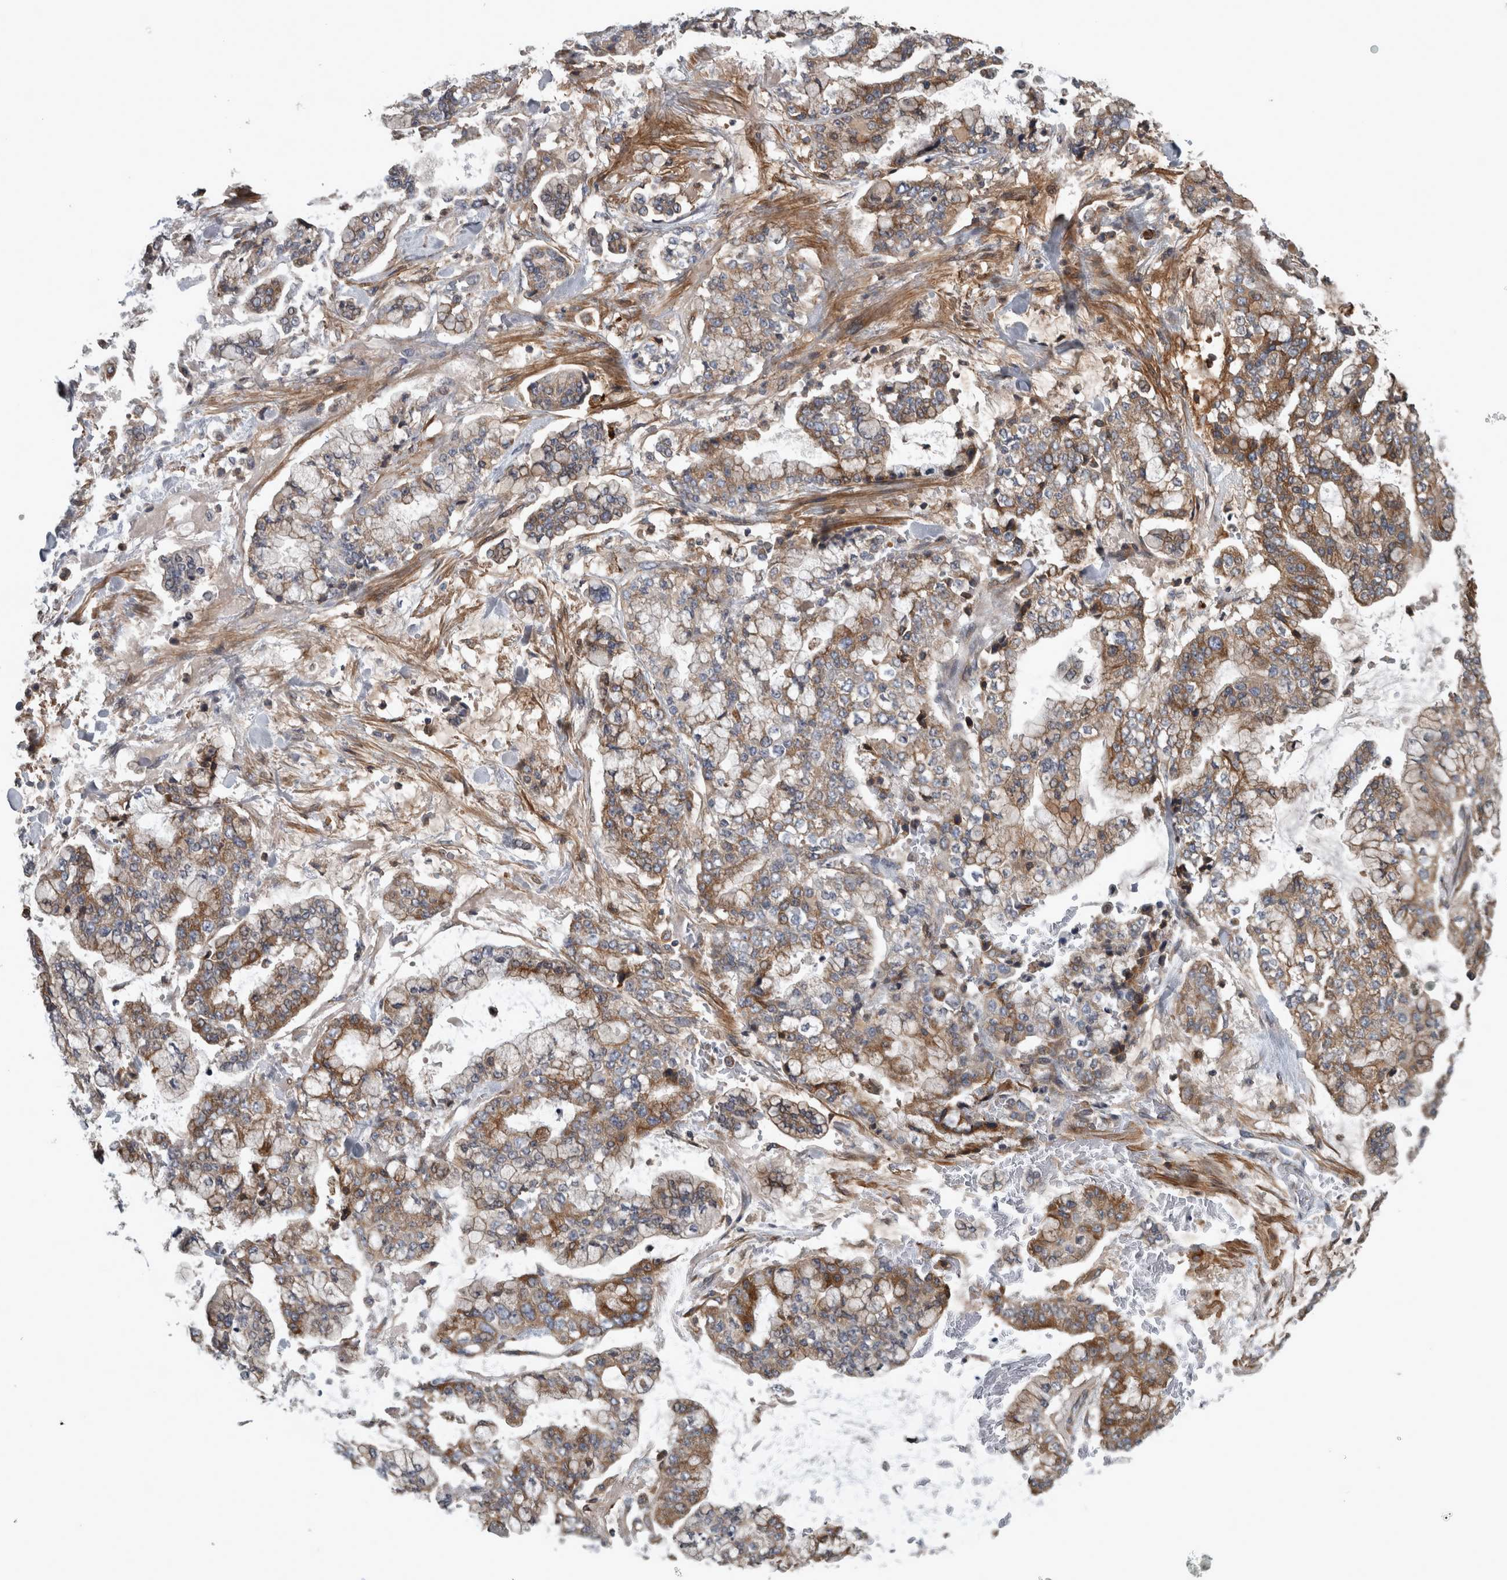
{"staining": {"intensity": "moderate", "quantity": ">75%", "location": "cytoplasmic/membranous"}, "tissue": "stomach cancer", "cell_type": "Tumor cells", "image_type": "cancer", "snomed": [{"axis": "morphology", "description": "Normal tissue, NOS"}, {"axis": "morphology", "description": "Adenocarcinoma, NOS"}, {"axis": "topography", "description": "Stomach, upper"}, {"axis": "topography", "description": "Stomach"}], "caption": "A high-resolution micrograph shows immunohistochemistry (IHC) staining of stomach cancer, which shows moderate cytoplasmic/membranous expression in about >75% of tumor cells. The protein of interest is shown in brown color, while the nuclei are stained blue.", "gene": "EXOC8", "patient": {"sex": "male", "age": 76}}